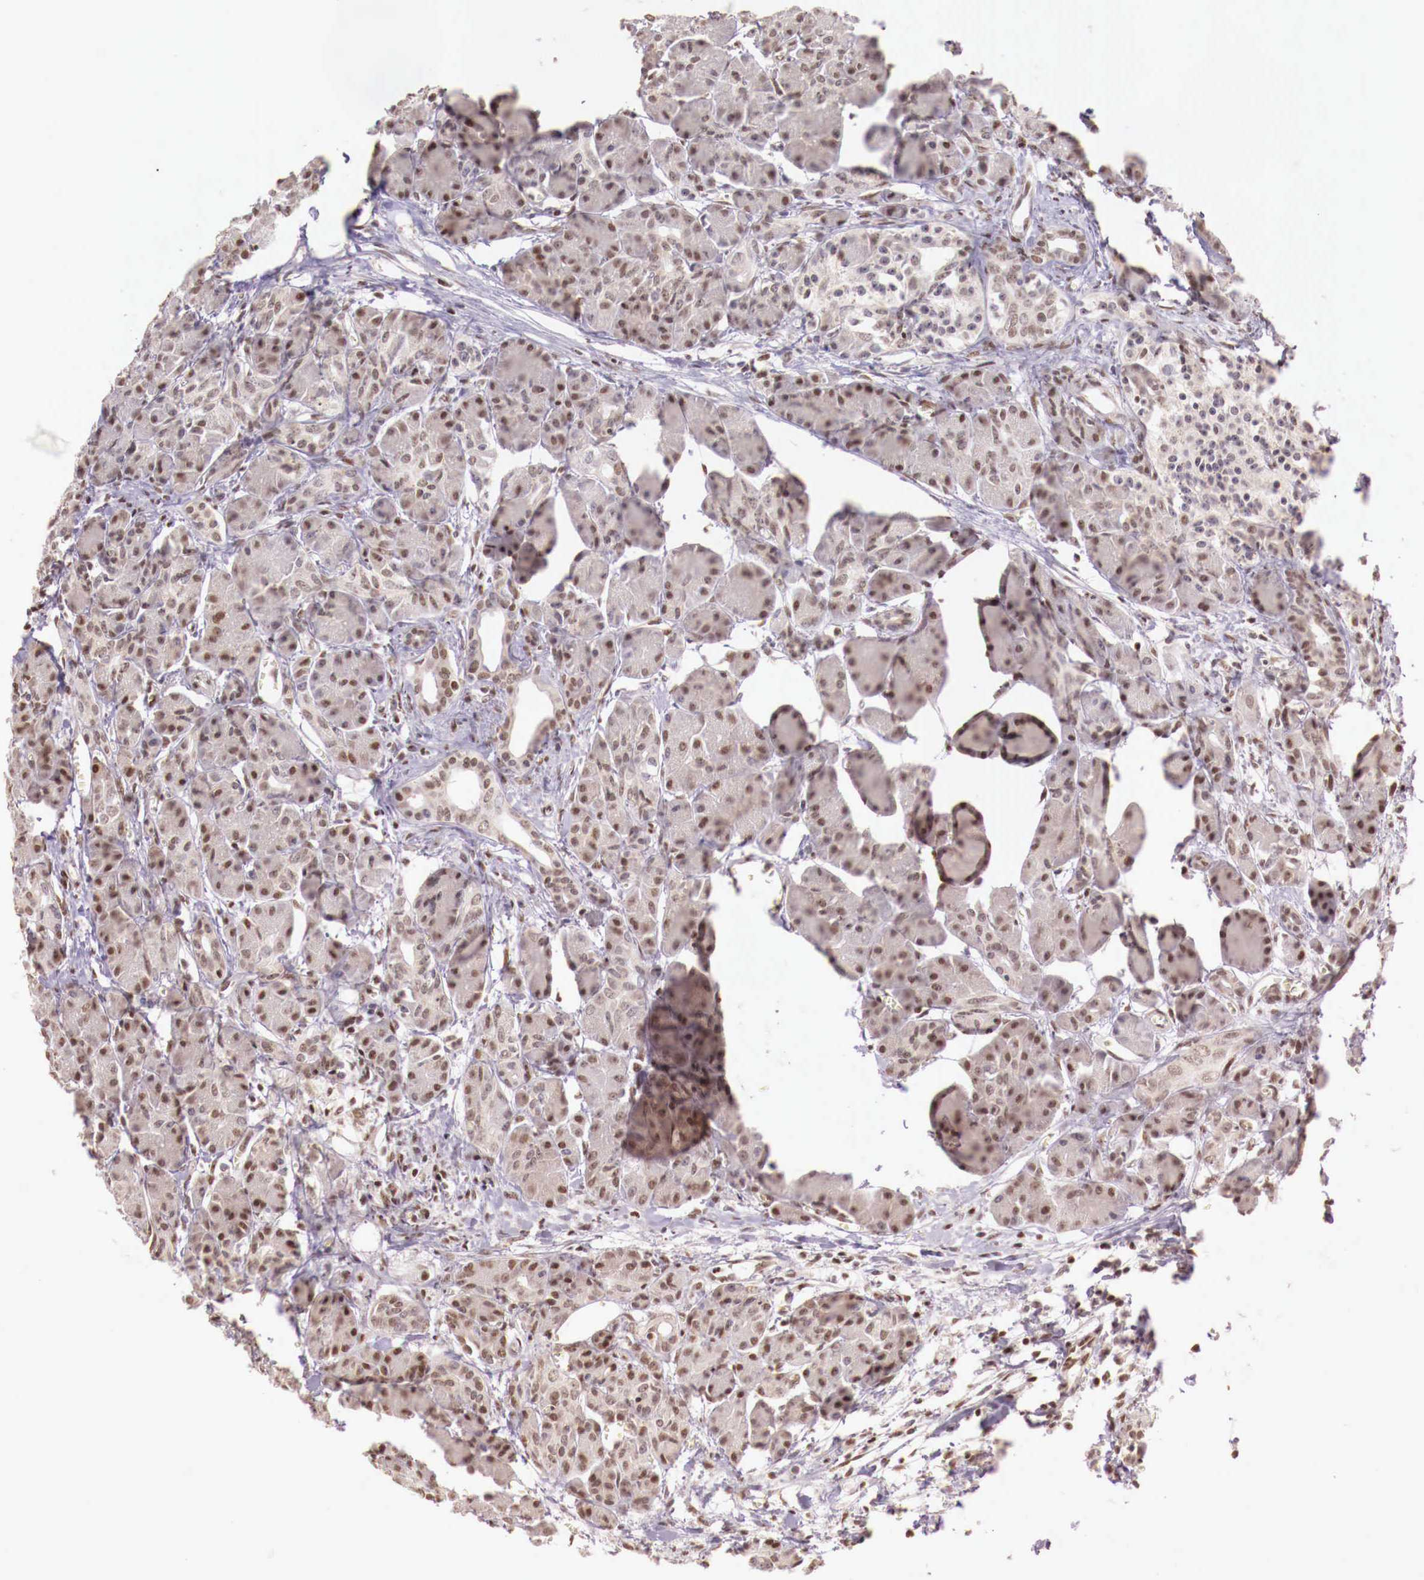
{"staining": {"intensity": "moderate", "quantity": "25%-75%", "location": "nuclear"}, "tissue": "pancreas", "cell_type": "Exocrine glandular cells", "image_type": "normal", "snomed": [{"axis": "morphology", "description": "Normal tissue, NOS"}, {"axis": "topography", "description": "Pancreas"}], "caption": "A histopathology image showing moderate nuclear staining in about 25%-75% of exocrine glandular cells in normal pancreas, as visualized by brown immunohistochemical staining.", "gene": "SP1", "patient": {"sex": "male", "age": 73}}